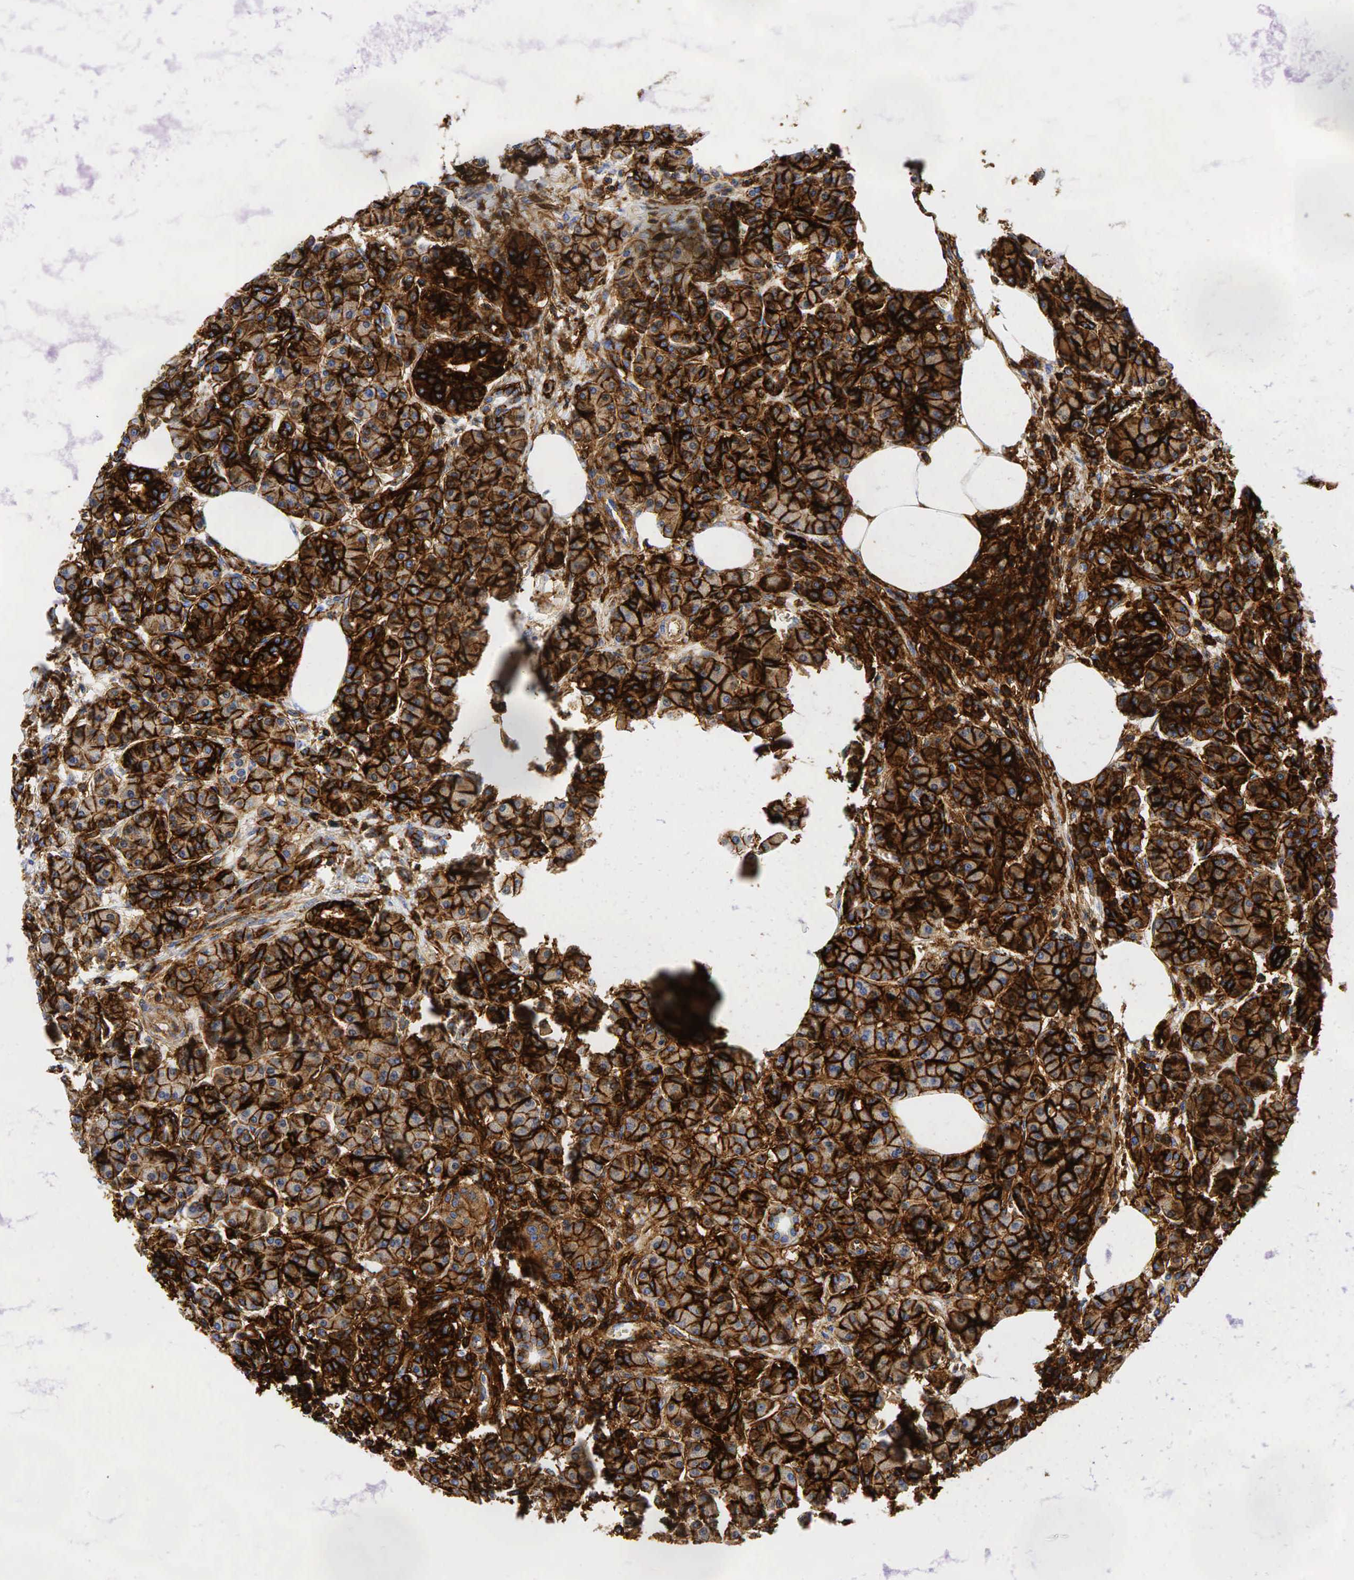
{"staining": {"intensity": "strong", "quantity": ">75%", "location": "cytoplasmic/membranous"}, "tissue": "pancreas", "cell_type": "Exocrine glandular cells", "image_type": "normal", "snomed": [{"axis": "morphology", "description": "Normal tissue, NOS"}, {"axis": "topography", "description": "Pancreas"}], "caption": "Immunohistochemical staining of benign human pancreas exhibits high levels of strong cytoplasmic/membranous expression in about >75% of exocrine glandular cells. (Brightfield microscopy of DAB IHC at high magnification).", "gene": "CD44", "patient": {"sex": "female", "age": 73}}